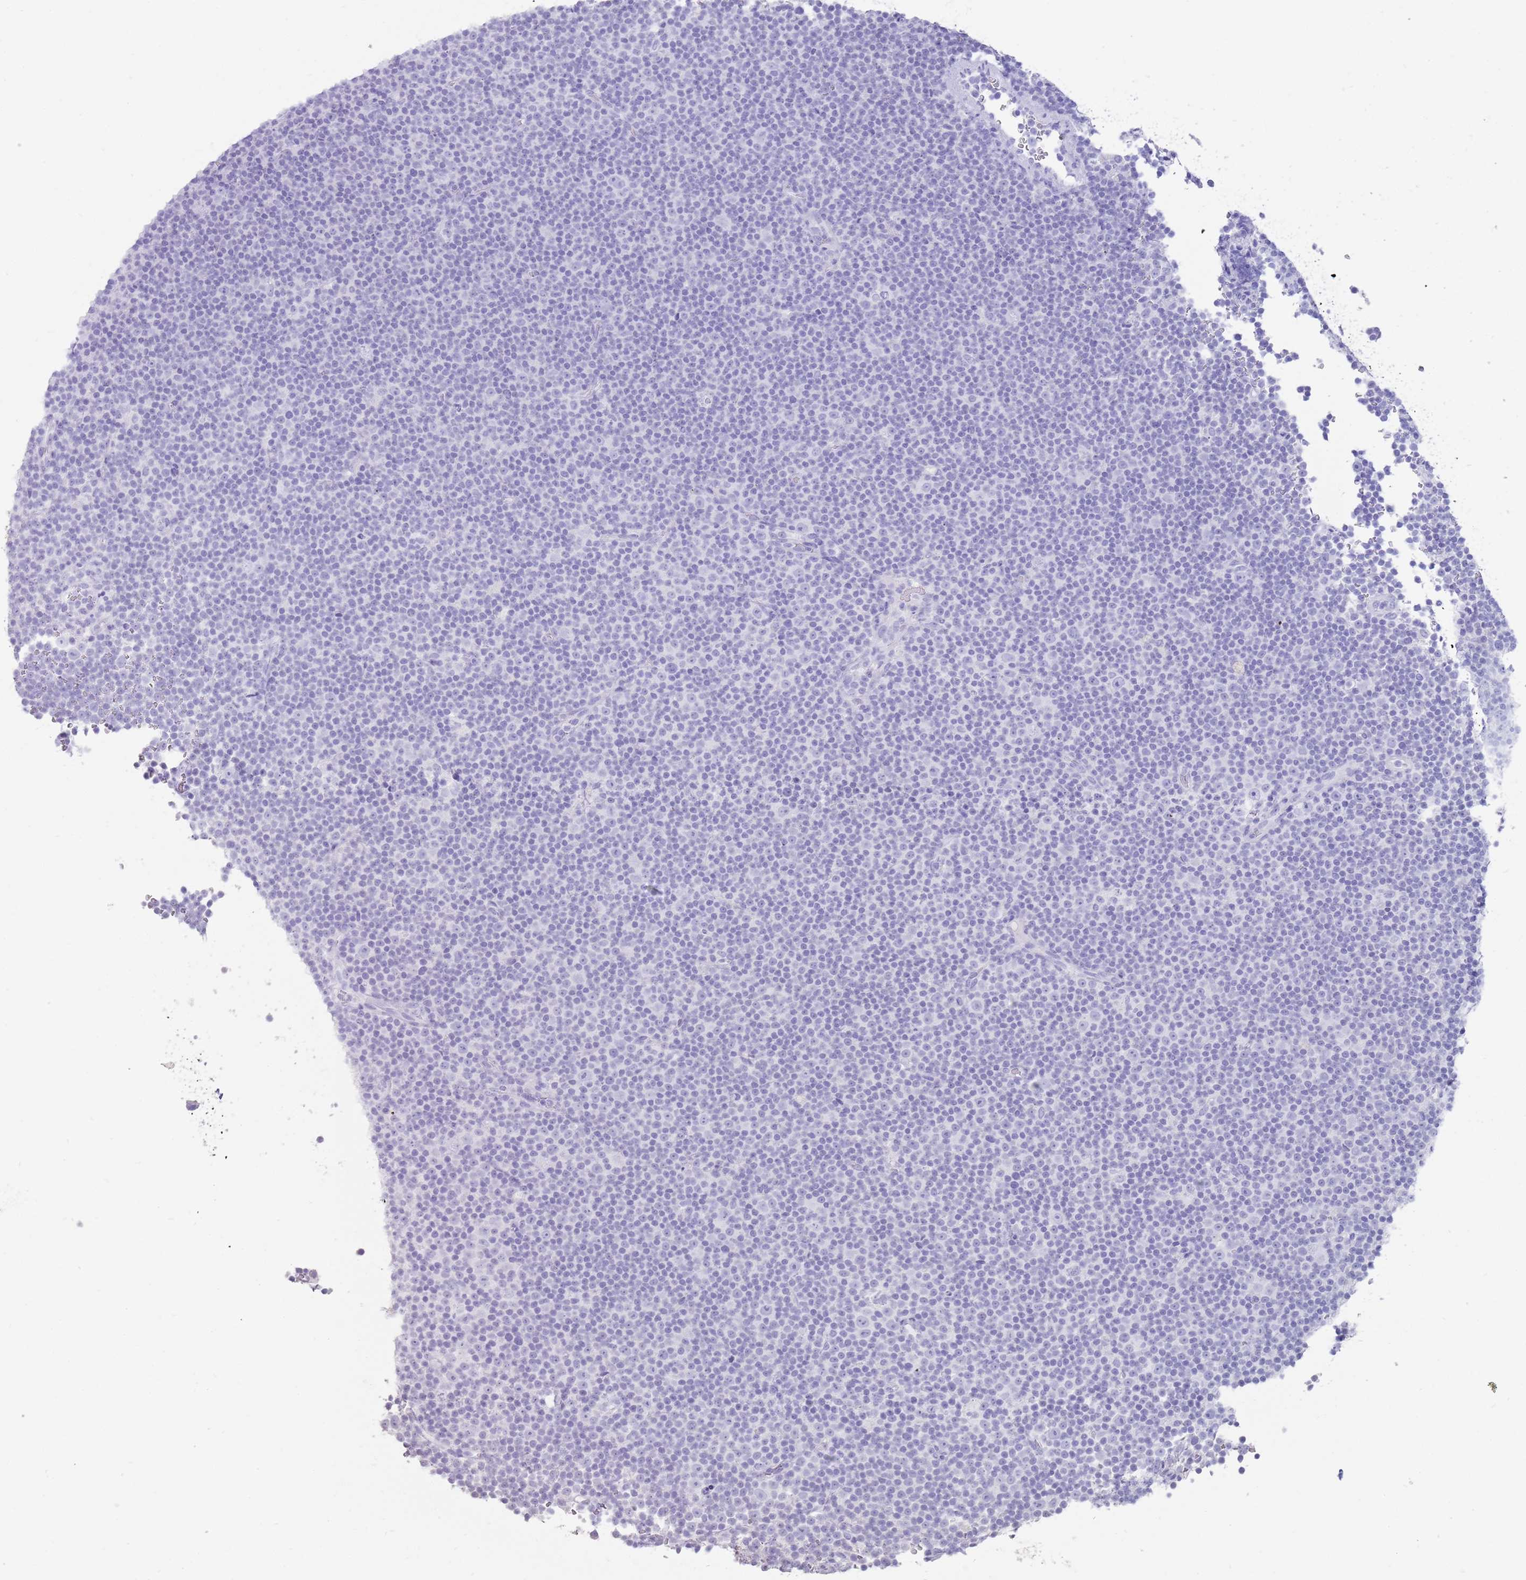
{"staining": {"intensity": "negative", "quantity": "none", "location": "none"}, "tissue": "lymphoma", "cell_type": "Tumor cells", "image_type": "cancer", "snomed": [{"axis": "morphology", "description": "Malignant lymphoma, non-Hodgkin's type, Low grade"}, {"axis": "topography", "description": "Lymph node"}], "caption": "A histopathology image of malignant lymphoma, non-Hodgkin's type (low-grade) stained for a protein exhibits no brown staining in tumor cells.", "gene": "NBPF3", "patient": {"sex": "female", "age": 67}}